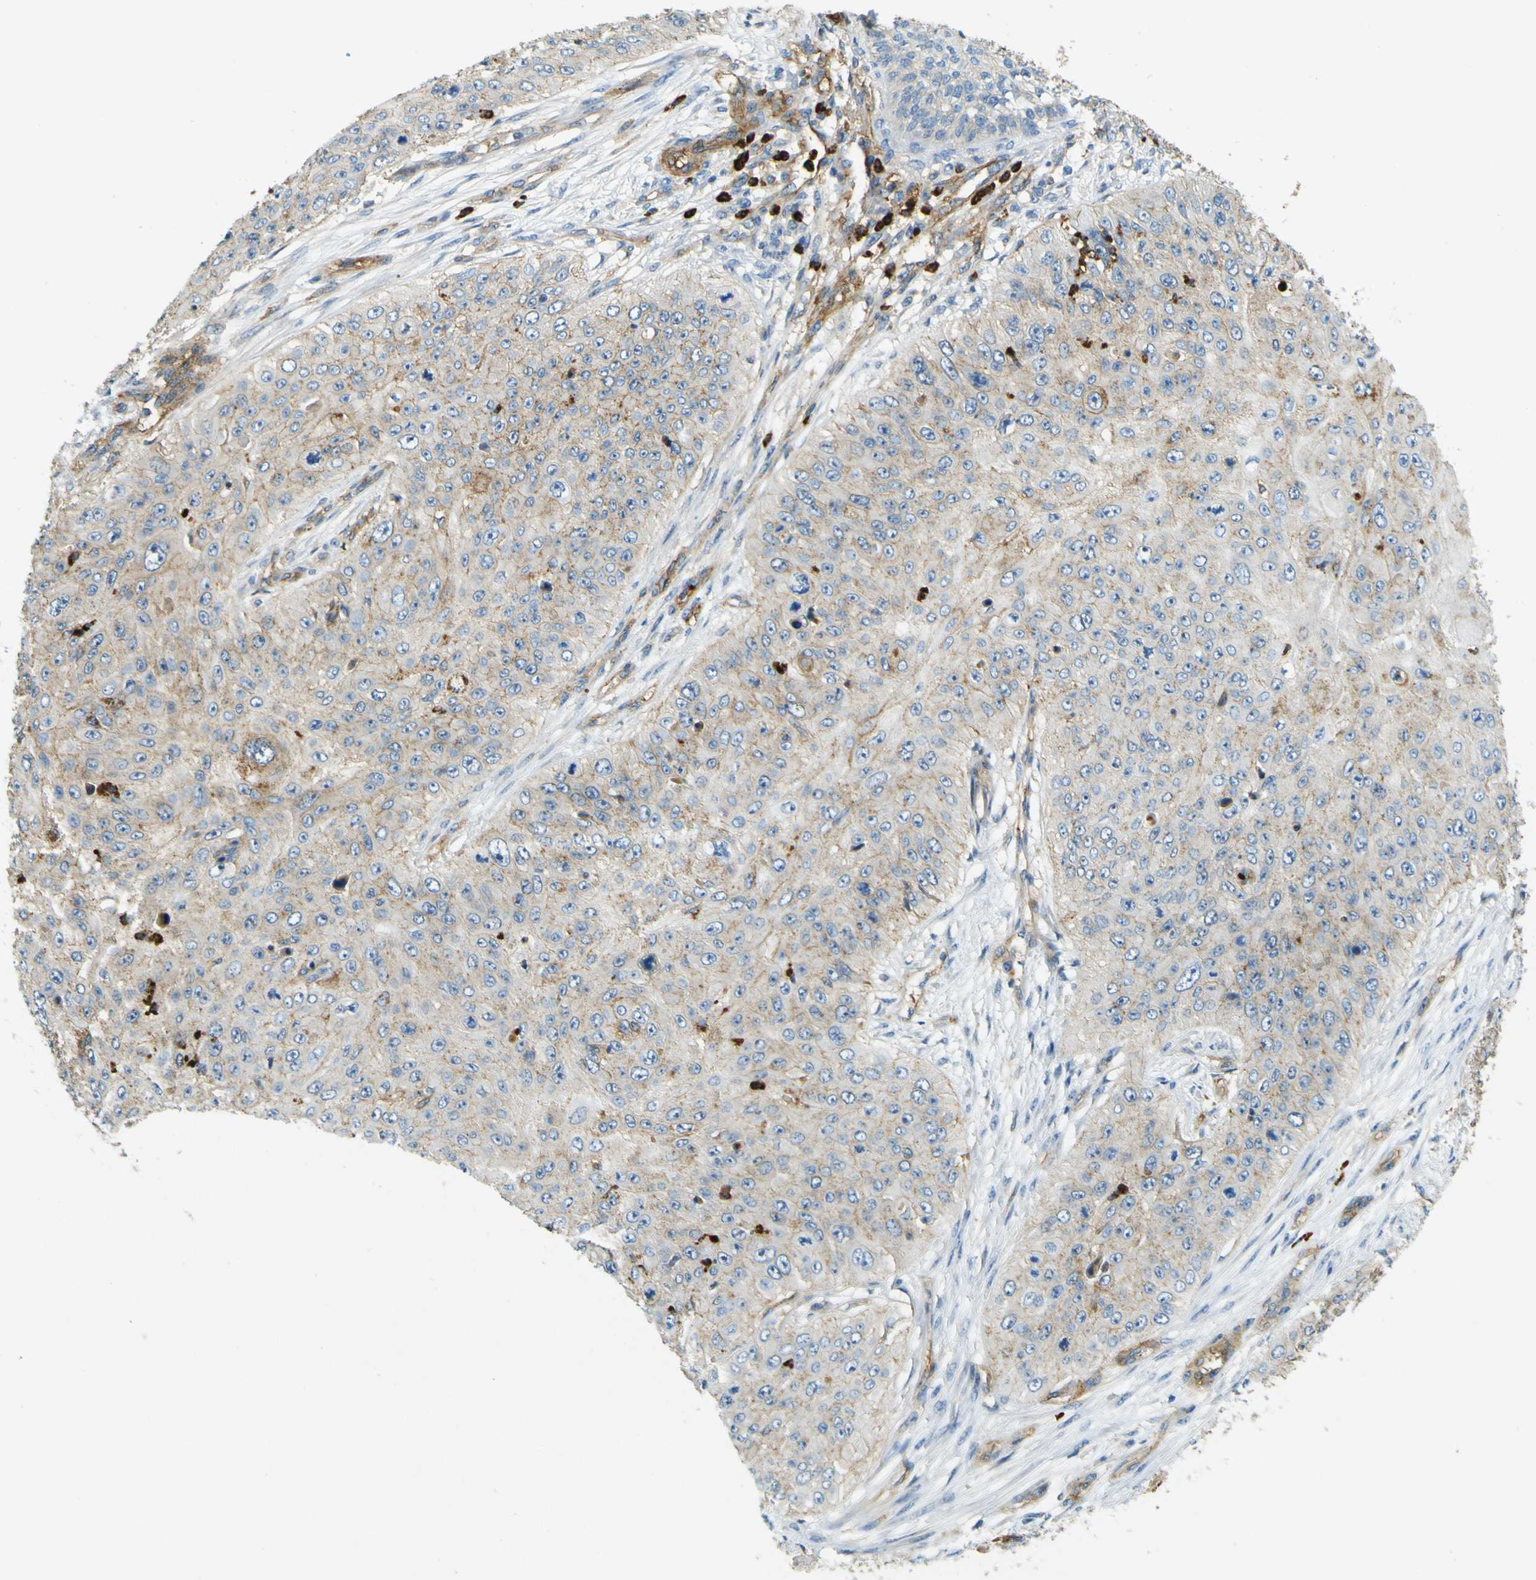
{"staining": {"intensity": "moderate", "quantity": "<25%", "location": "cytoplasmic/membranous"}, "tissue": "skin cancer", "cell_type": "Tumor cells", "image_type": "cancer", "snomed": [{"axis": "morphology", "description": "Squamous cell carcinoma, NOS"}, {"axis": "topography", "description": "Skin"}], "caption": "Brown immunohistochemical staining in human skin cancer (squamous cell carcinoma) reveals moderate cytoplasmic/membranous positivity in about <25% of tumor cells. (DAB (3,3'-diaminobenzidine) = brown stain, brightfield microscopy at high magnification).", "gene": "PLXDC1", "patient": {"sex": "female", "age": 80}}